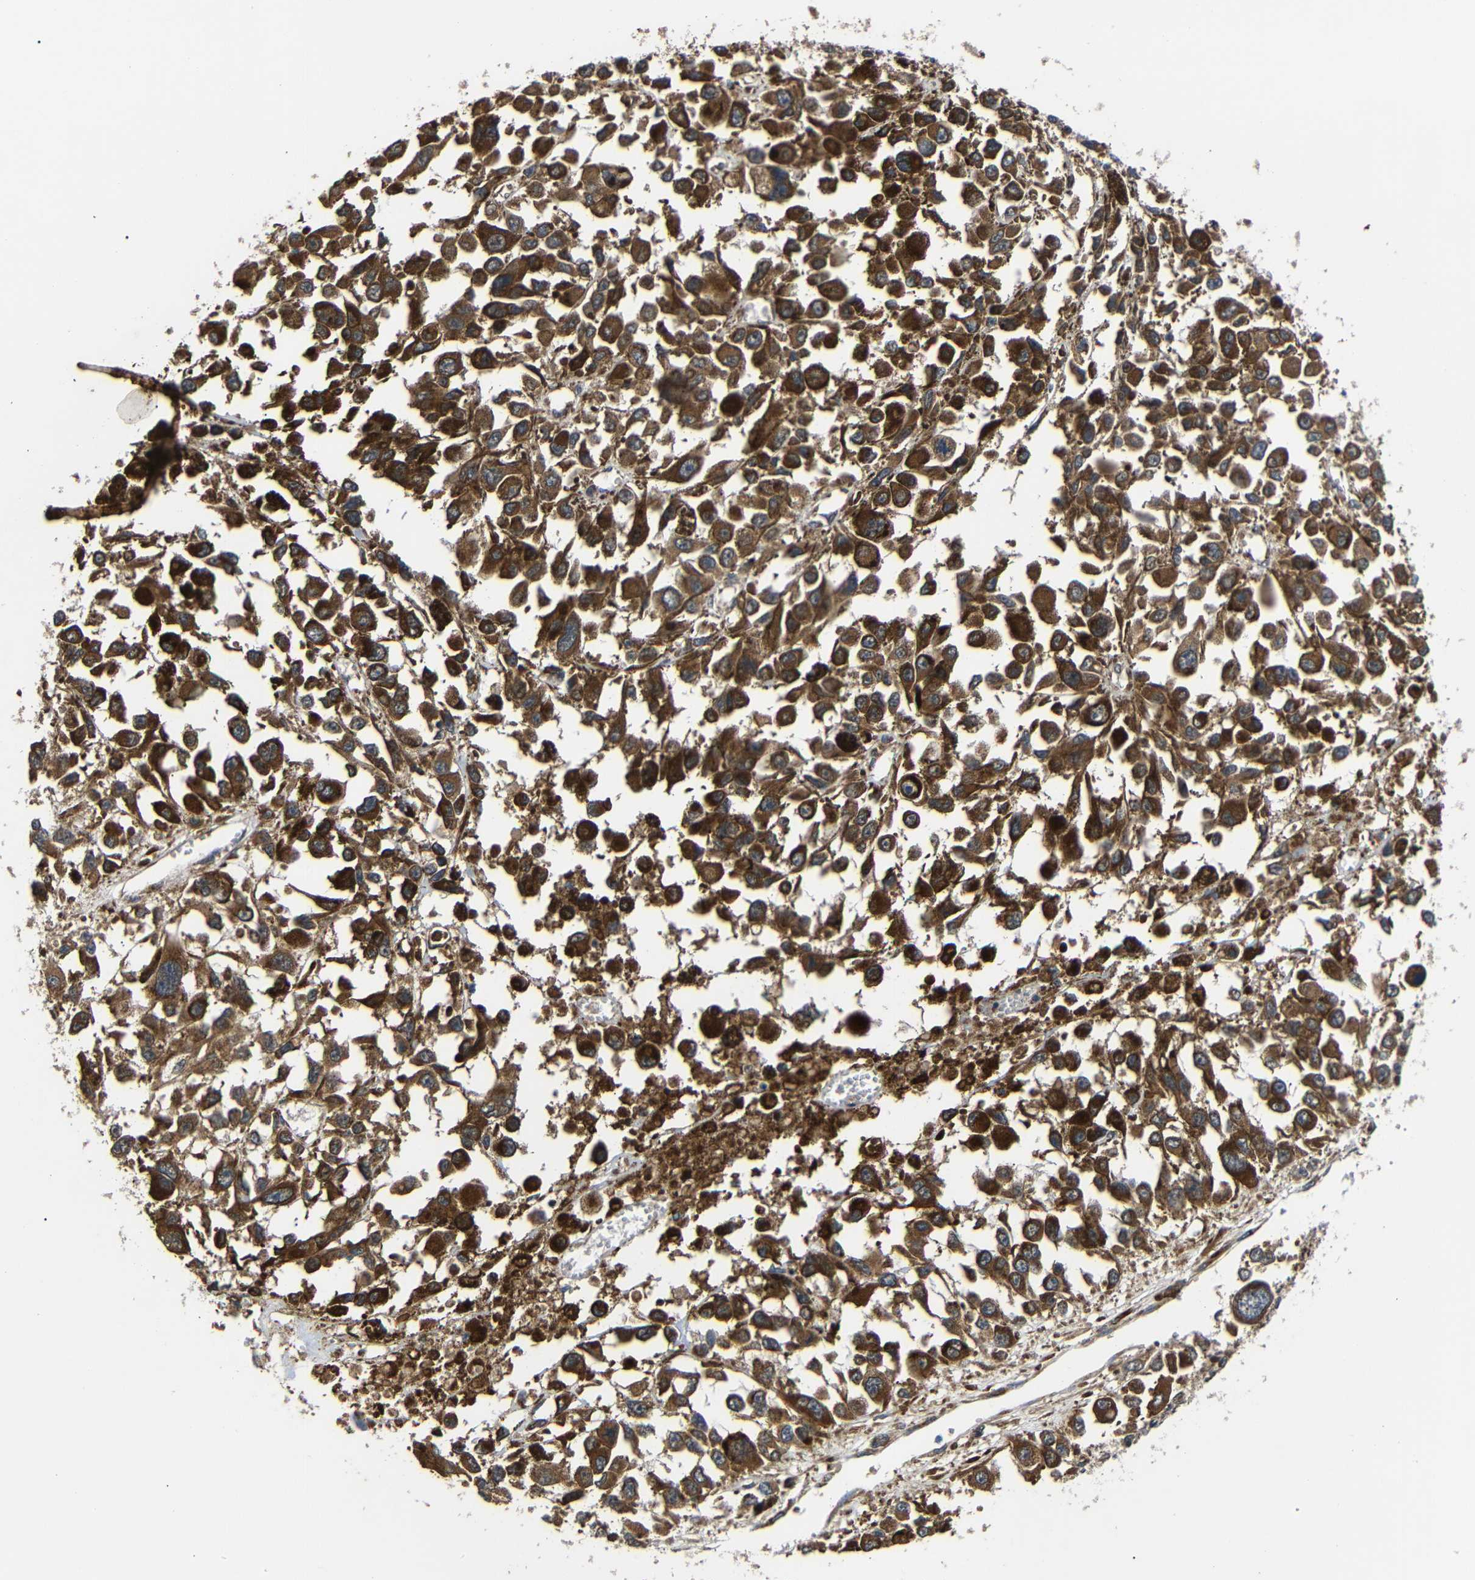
{"staining": {"intensity": "strong", "quantity": ">75%", "location": "cytoplasmic/membranous"}, "tissue": "melanoma", "cell_type": "Tumor cells", "image_type": "cancer", "snomed": [{"axis": "morphology", "description": "Malignant melanoma, Metastatic site"}, {"axis": "topography", "description": "Lymph node"}], "caption": "The immunohistochemical stain shows strong cytoplasmic/membranous expression in tumor cells of melanoma tissue.", "gene": "KANK4", "patient": {"sex": "male", "age": 59}}